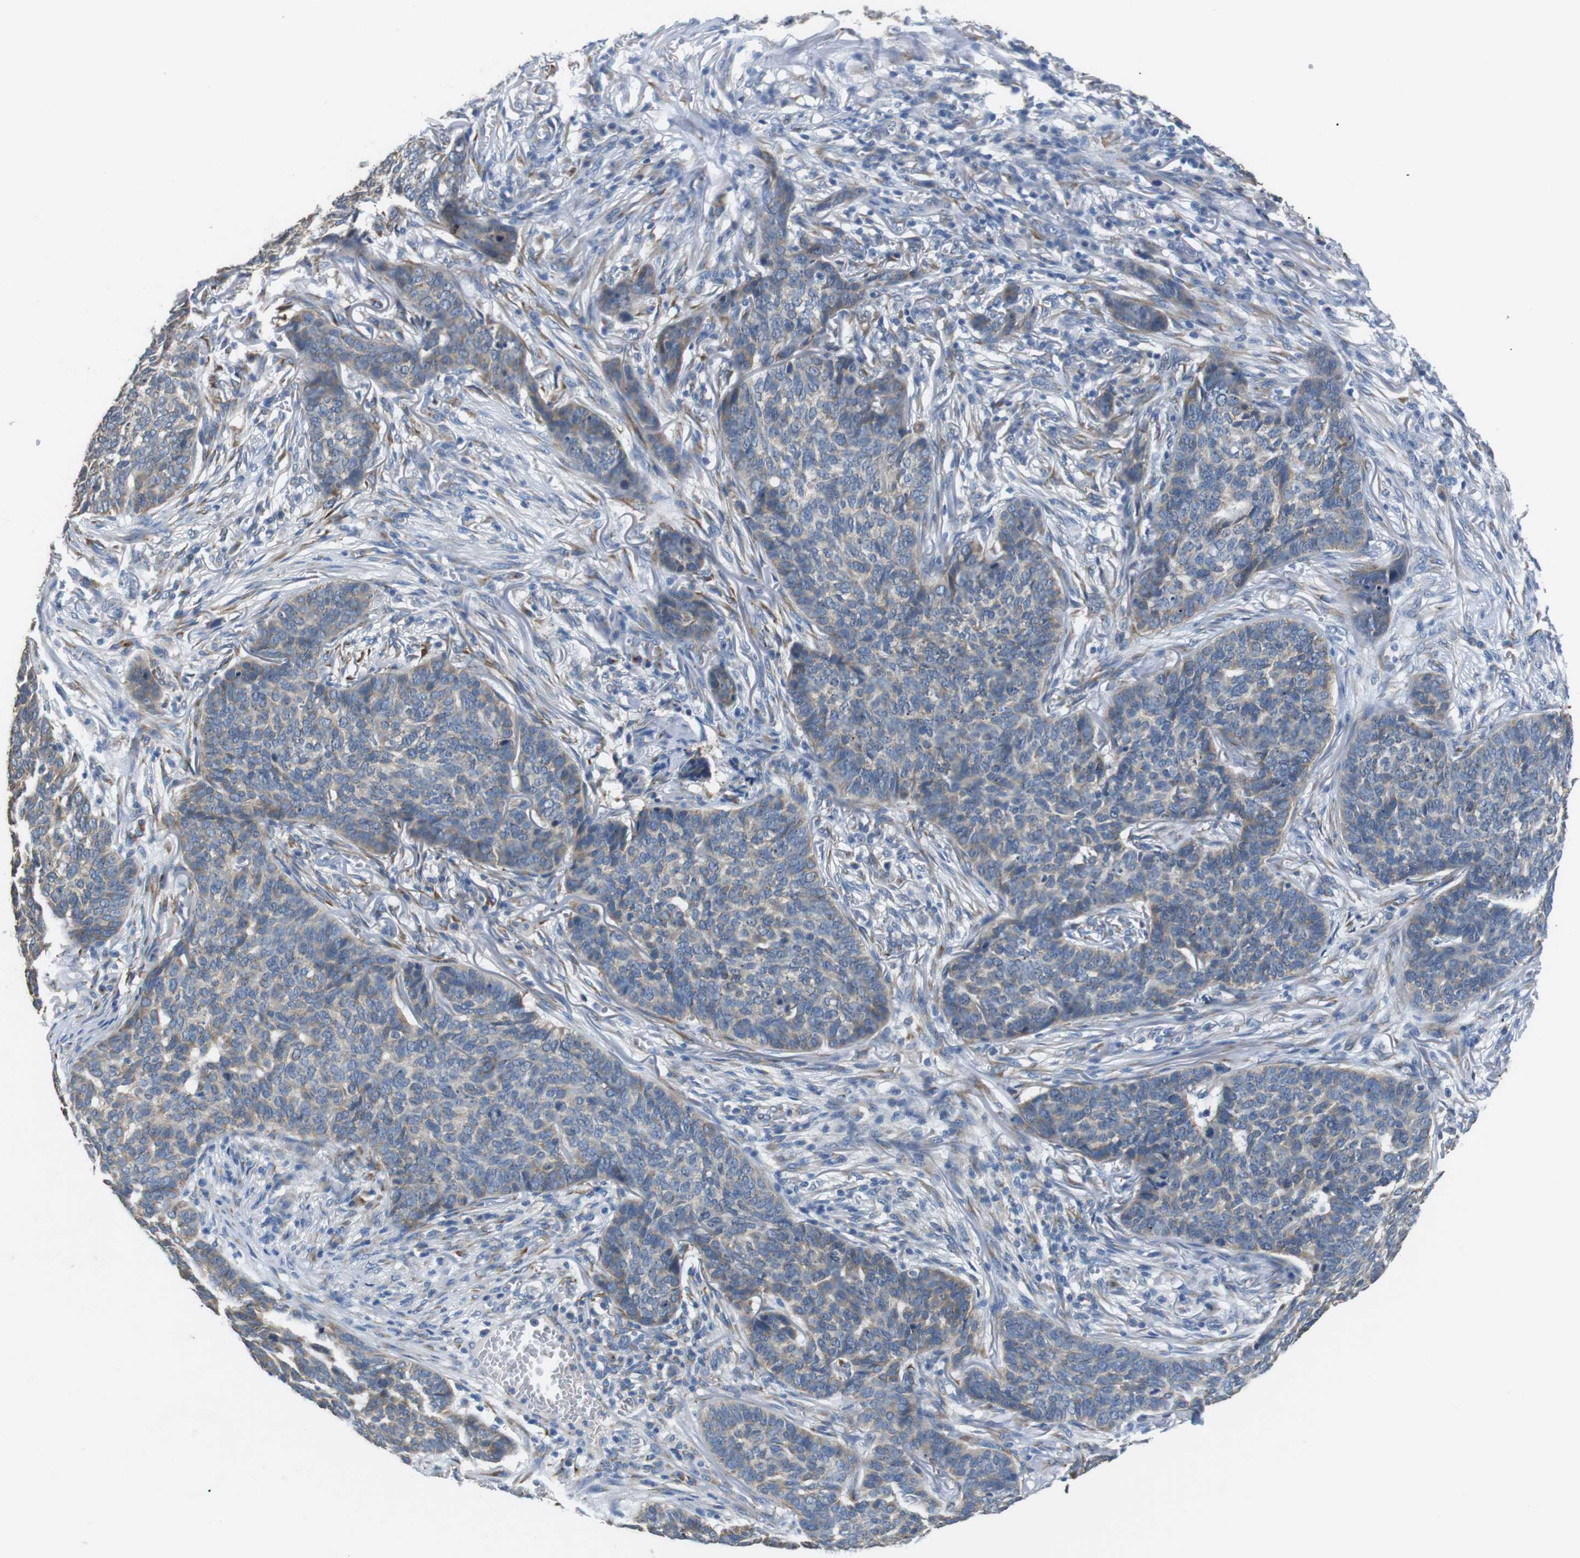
{"staining": {"intensity": "weak", "quantity": "25%-75%", "location": "cytoplasmic/membranous"}, "tissue": "skin cancer", "cell_type": "Tumor cells", "image_type": "cancer", "snomed": [{"axis": "morphology", "description": "Basal cell carcinoma"}, {"axis": "topography", "description": "Skin"}], "caption": "Weak cytoplasmic/membranous protein expression is identified in approximately 25%-75% of tumor cells in skin cancer (basal cell carcinoma). (DAB (3,3'-diaminobenzidine) IHC, brown staining for protein, blue staining for nuclei).", "gene": "UNC5CL", "patient": {"sex": "male", "age": 85}}